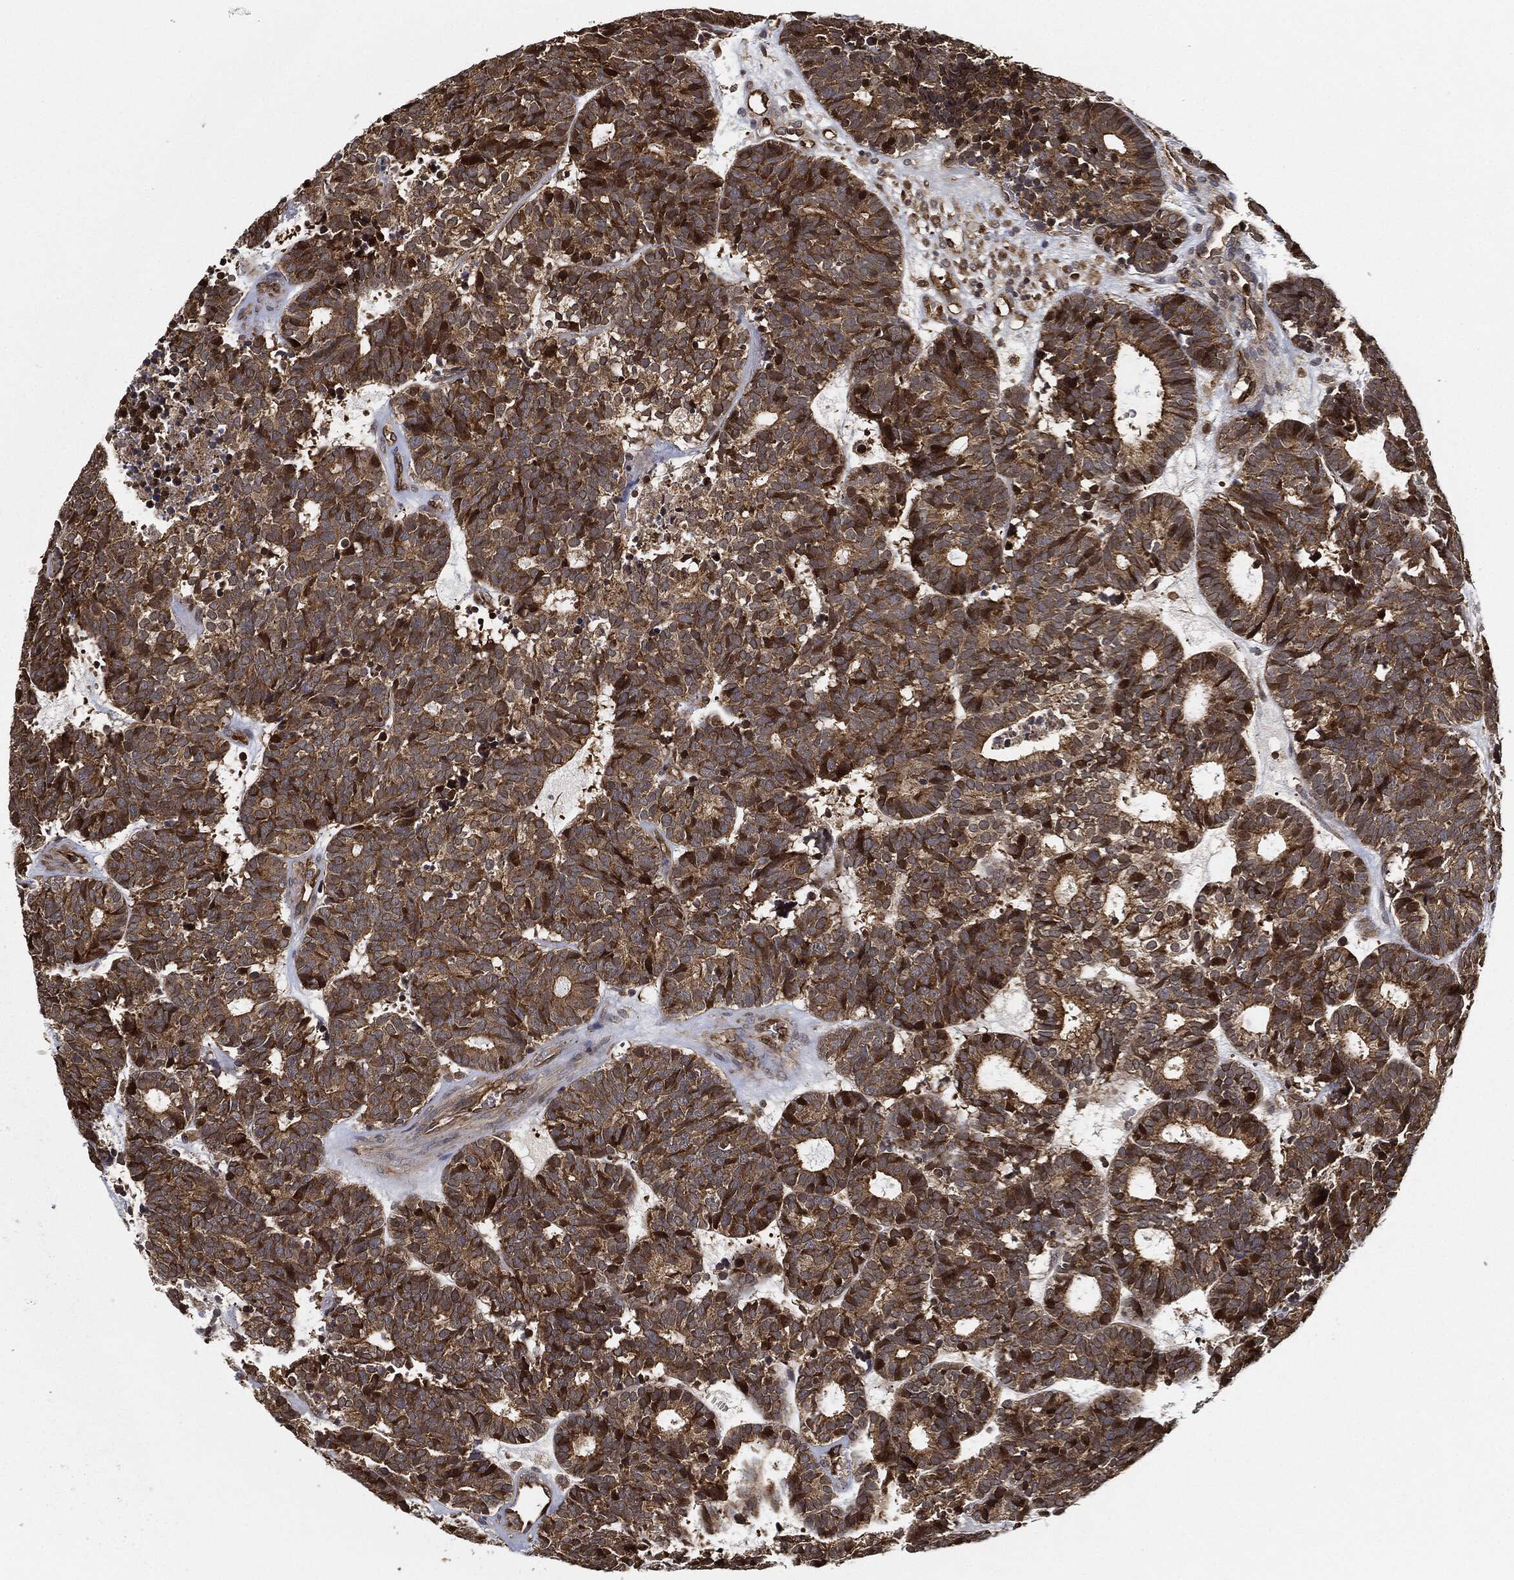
{"staining": {"intensity": "strong", "quantity": "25%-75%", "location": "cytoplasmic/membranous"}, "tissue": "head and neck cancer", "cell_type": "Tumor cells", "image_type": "cancer", "snomed": [{"axis": "morphology", "description": "Adenocarcinoma, NOS"}, {"axis": "topography", "description": "Head-Neck"}], "caption": "This is an image of immunohistochemistry (IHC) staining of head and neck cancer (adenocarcinoma), which shows strong positivity in the cytoplasmic/membranous of tumor cells.", "gene": "MAP3K3", "patient": {"sex": "female", "age": 81}}